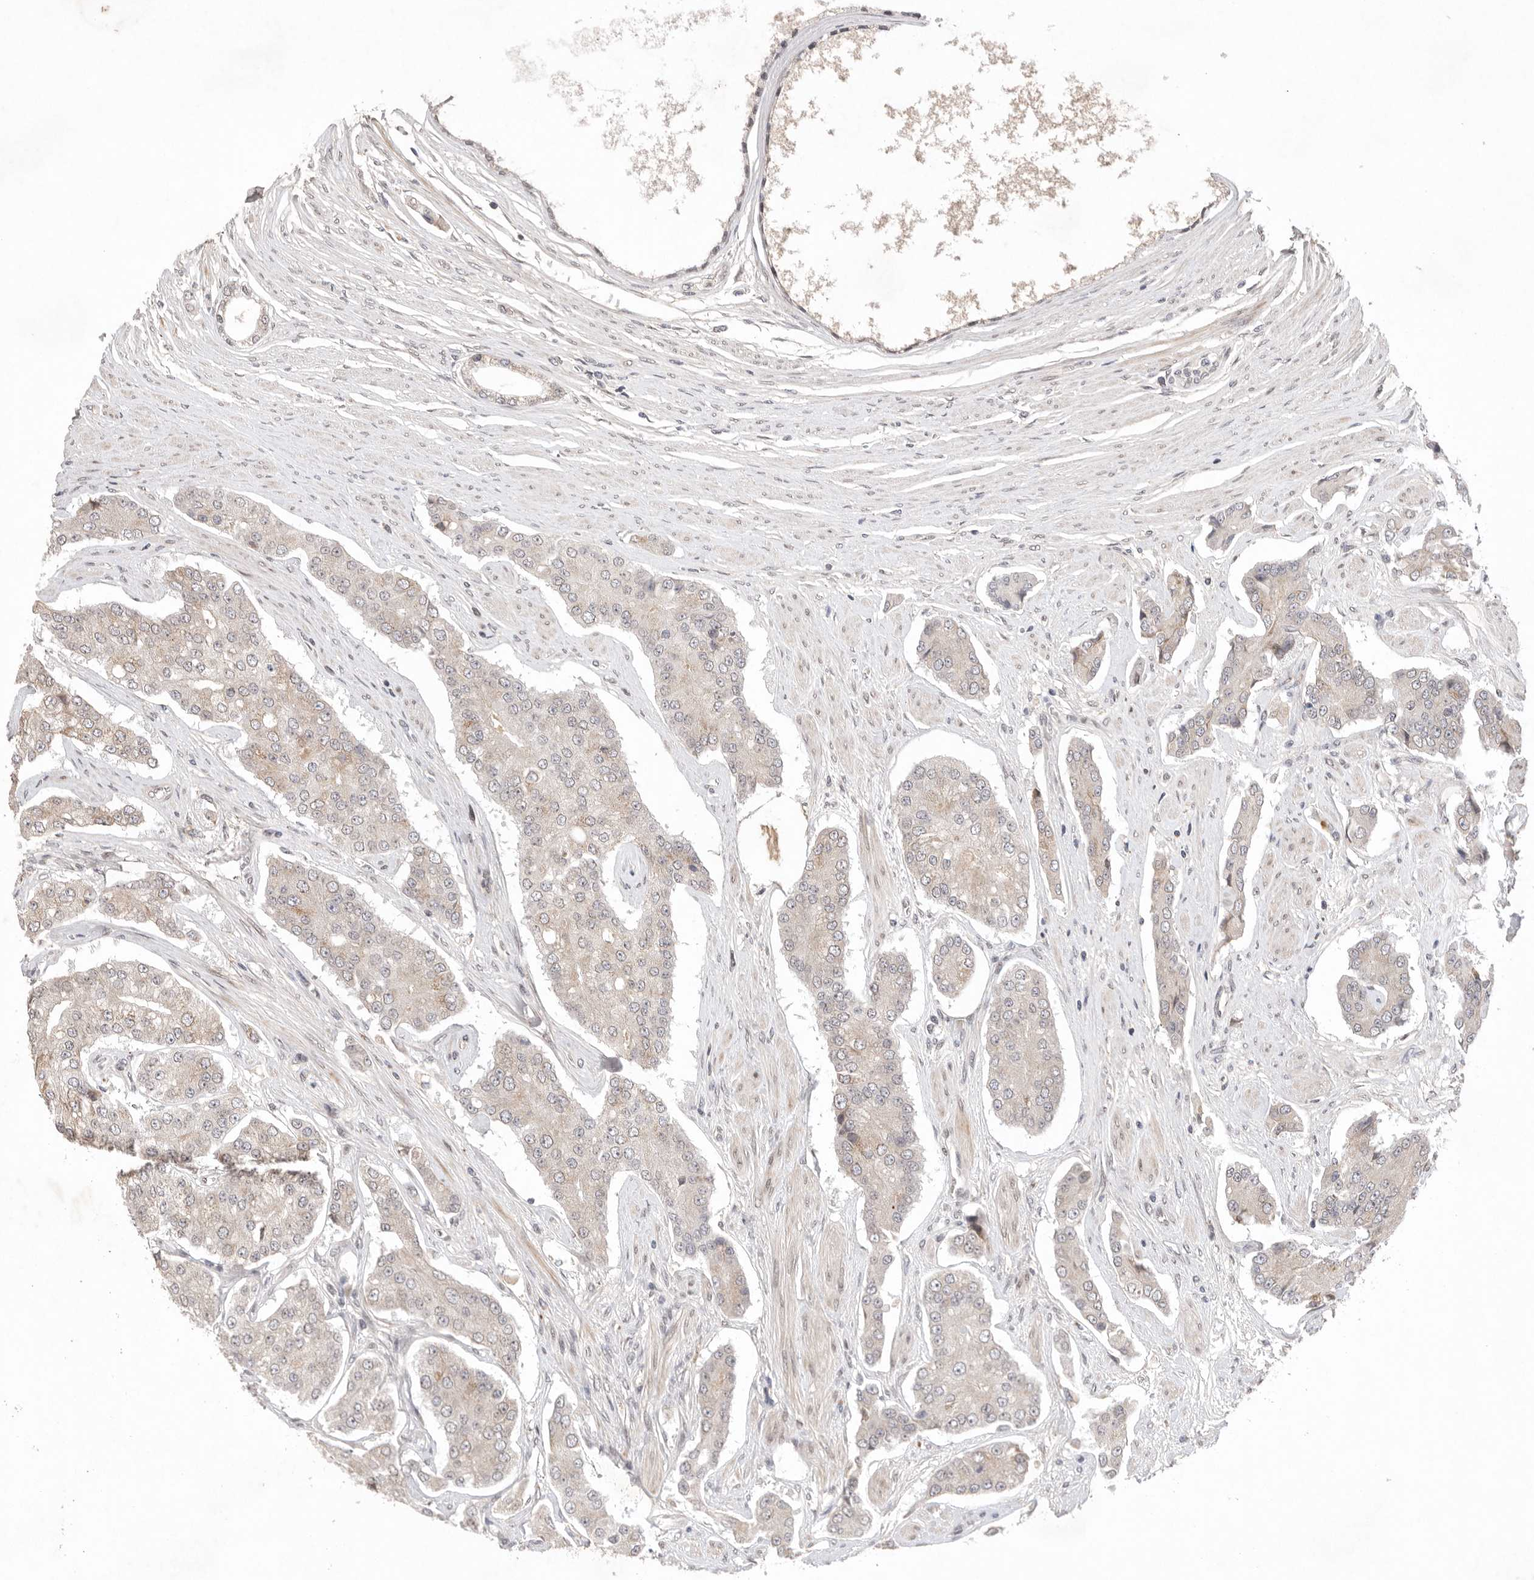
{"staining": {"intensity": "weak", "quantity": "<25%", "location": "cytoplasmic/membranous"}, "tissue": "prostate cancer", "cell_type": "Tumor cells", "image_type": "cancer", "snomed": [{"axis": "morphology", "description": "Adenocarcinoma, High grade"}, {"axis": "topography", "description": "Prostate"}], "caption": "Immunohistochemistry (IHC) photomicrograph of prostate cancer (adenocarcinoma (high-grade)) stained for a protein (brown), which exhibits no staining in tumor cells. Nuclei are stained in blue.", "gene": "LEMD3", "patient": {"sex": "male", "age": 71}}